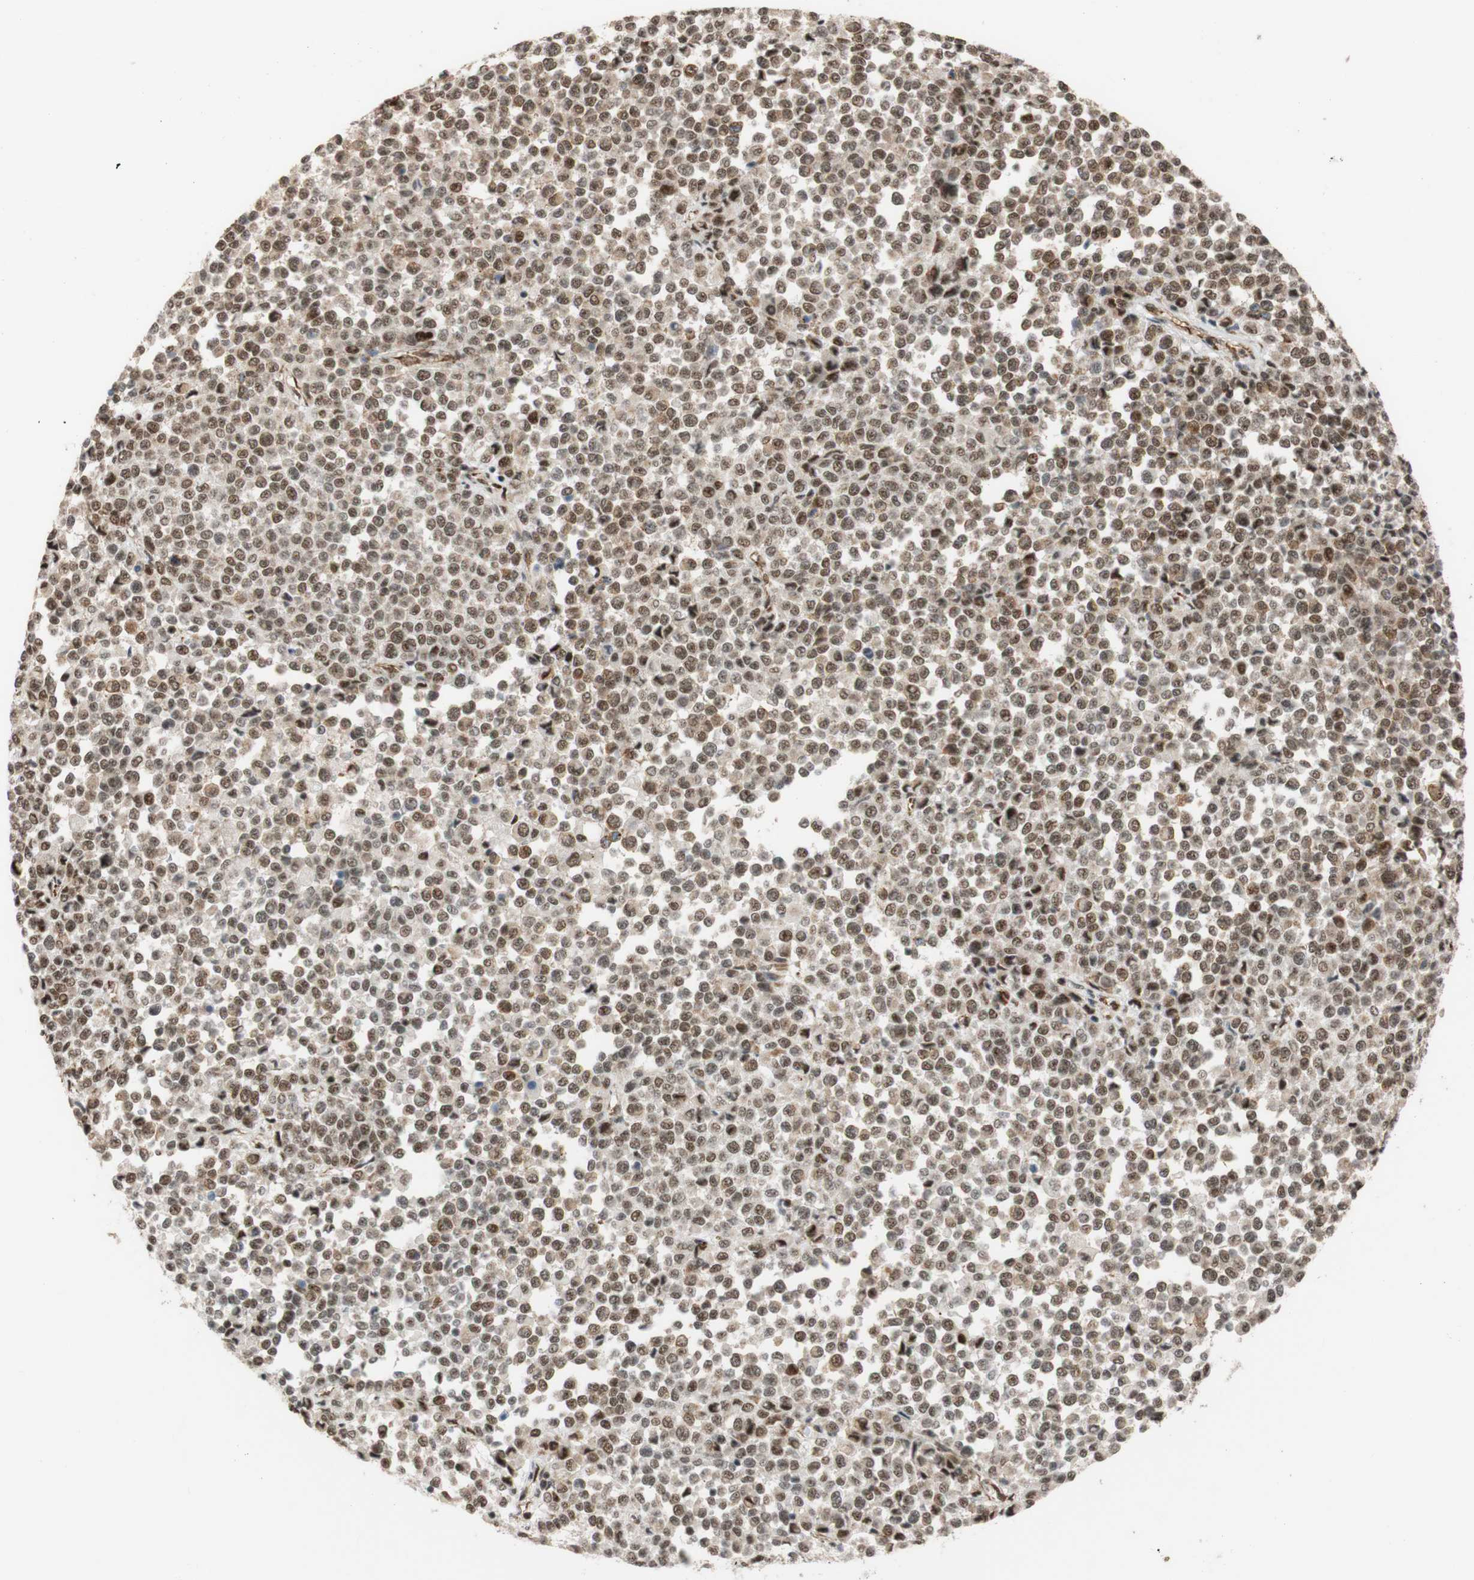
{"staining": {"intensity": "moderate", "quantity": ">75%", "location": "nuclear"}, "tissue": "melanoma", "cell_type": "Tumor cells", "image_type": "cancer", "snomed": [{"axis": "morphology", "description": "Malignant melanoma, Metastatic site"}, {"axis": "topography", "description": "Pancreas"}], "caption": "The image reveals immunohistochemical staining of malignant melanoma (metastatic site). There is moderate nuclear positivity is appreciated in about >75% of tumor cells.", "gene": "SAP18", "patient": {"sex": "female", "age": 30}}